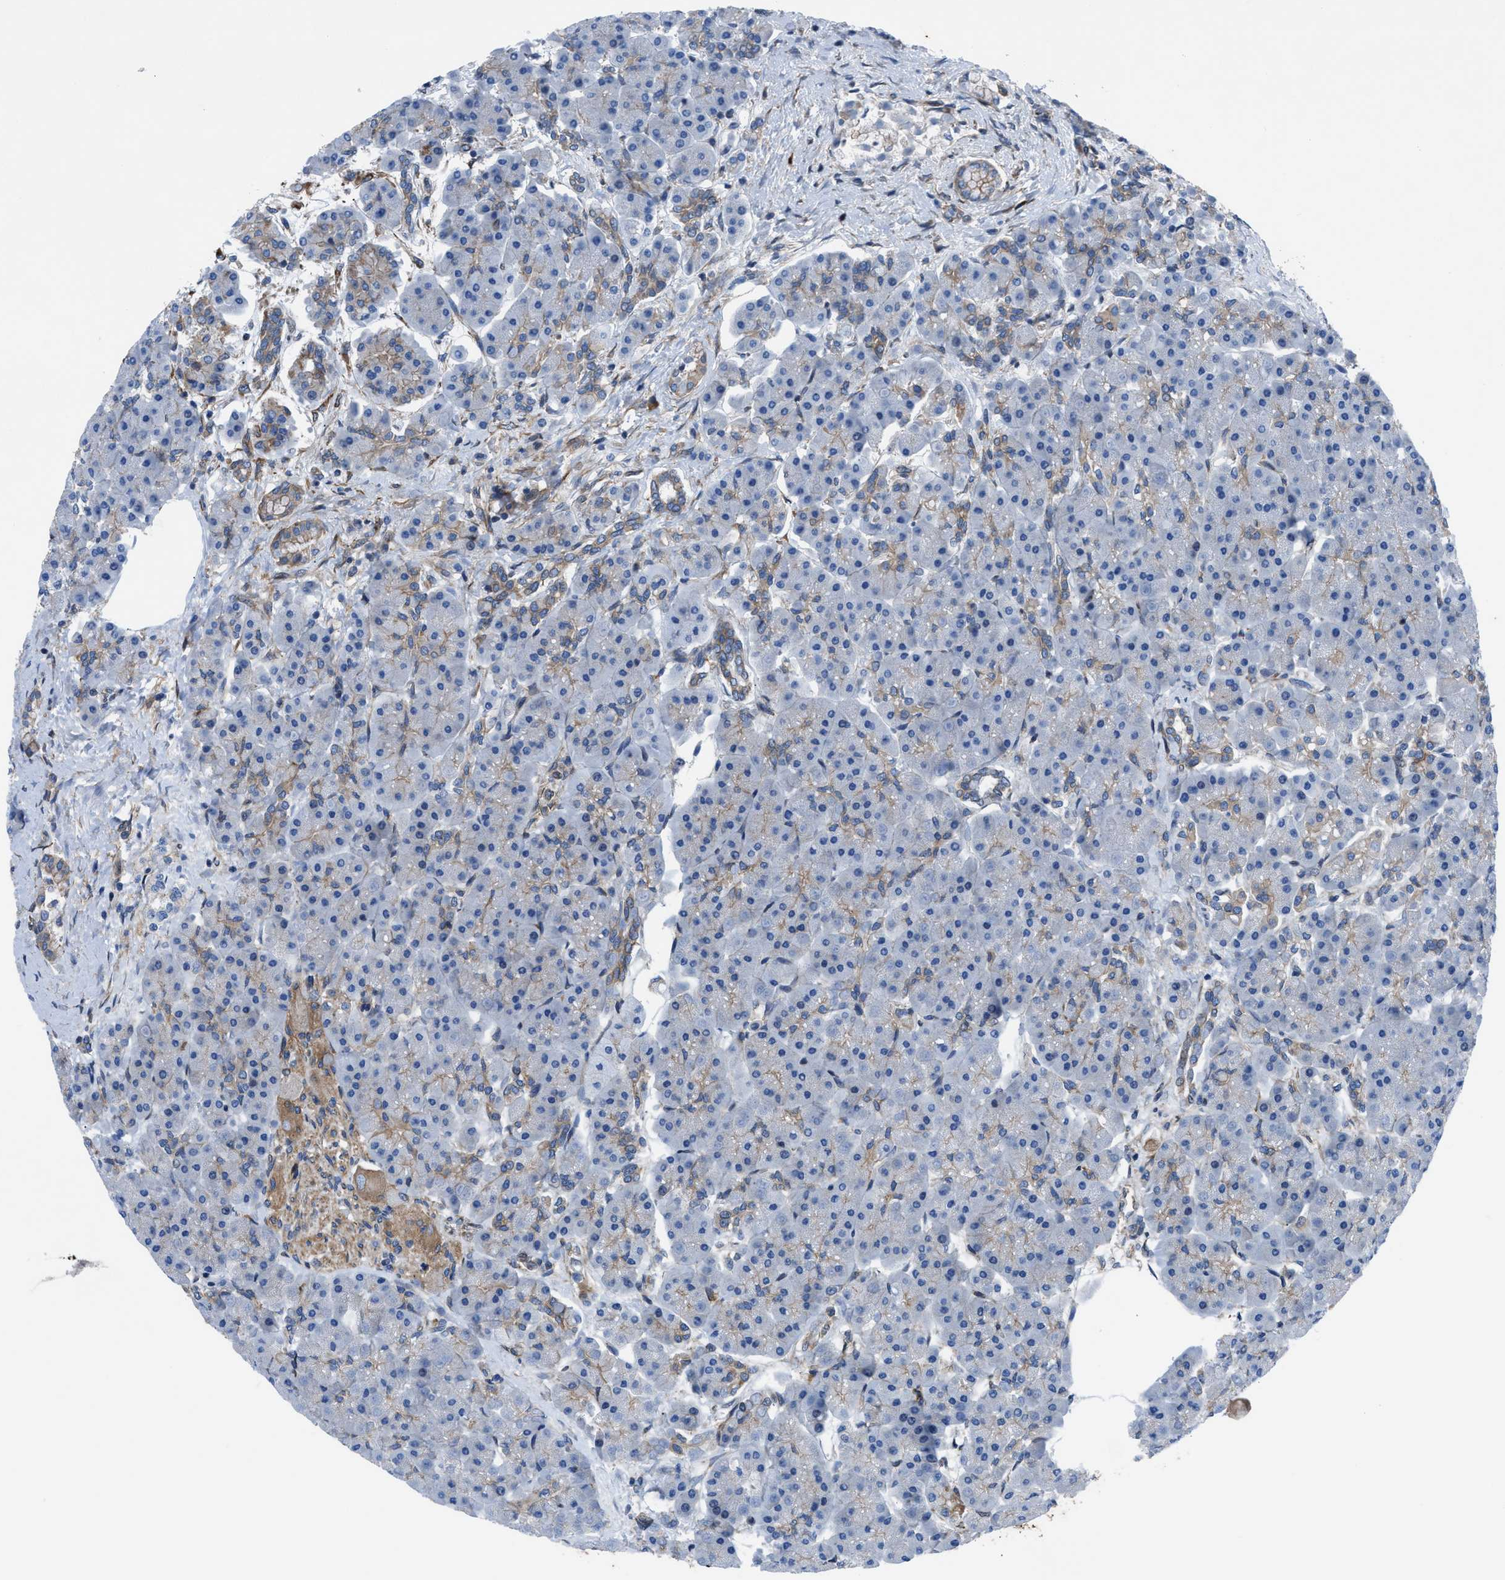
{"staining": {"intensity": "moderate", "quantity": "<25%", "location": "cytoplasmic/membranous"}, "tissue": "pancreas", "cell_type": "Exocrine glandular cells", "image_type": "normal", "snomed": [{"axis": "morphology", "description": "Normal tissue, NOS"}, {"axis": "topography", "description": "Pancreas"}], "caption": "Immunohistochemistry (IHC) photomicrograph of benign human pancreas stained for a protein (brown), which displays low levels of moderate cytoplasmic/membranous expression in approximately <25% of exocrine glandular cells.", "gene": "DMAC1", "patient": {"sex": "female", "age": 70}}